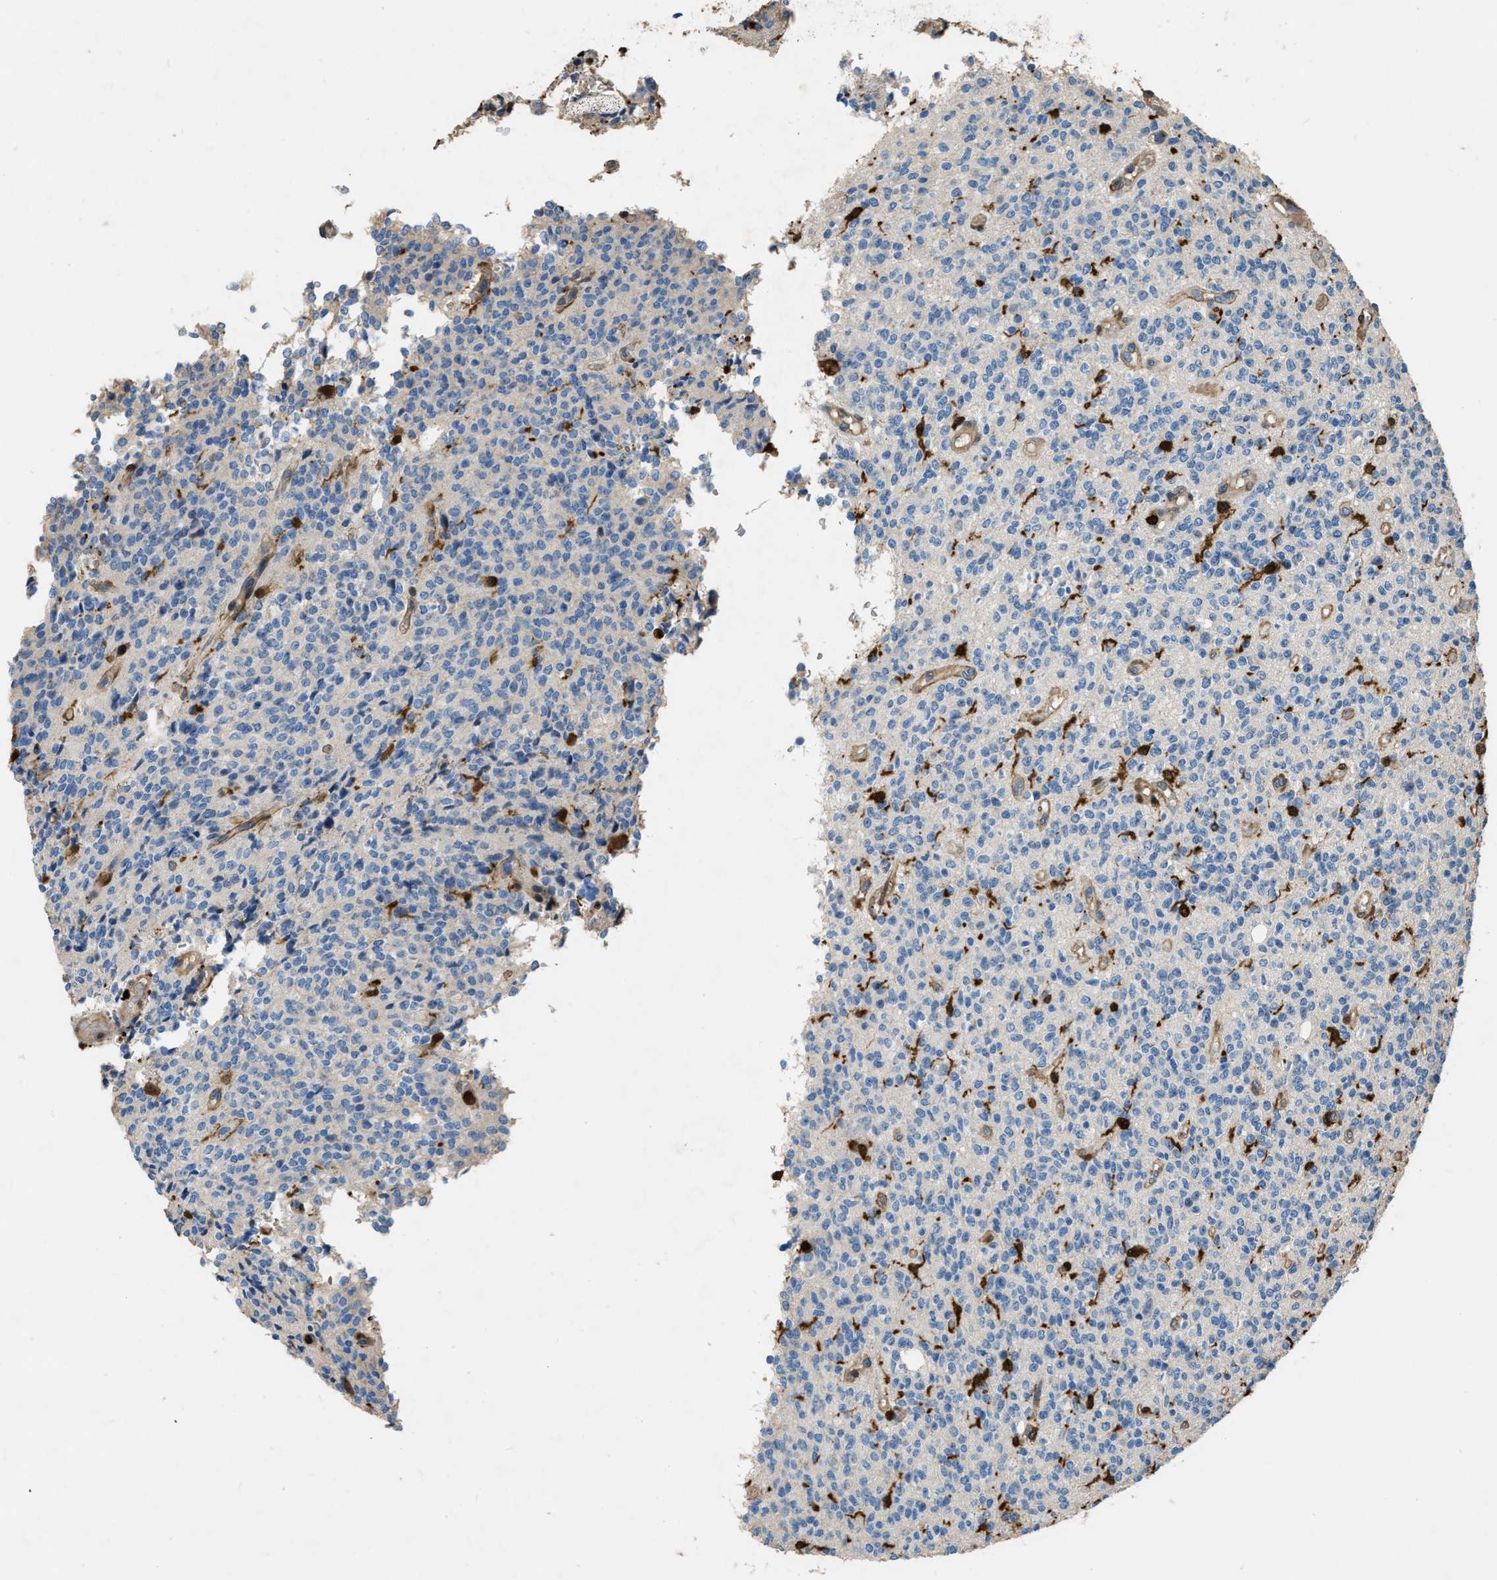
{"staining": {"intensity": "negative", "quantity": "none", "location": "none"}, "tissue": "glioma", "cell_type": "Tumor cells", "image_type": "cancer", "snomed": [{"axis": "morphology", "description": "Glioma, malignant, High grade"}, {"axis": "topography", "description": "Brain"}], "caption": "Glioma was stained to show a protein in brown. There is no significant expression in tumor cells.", "gene": "ARHGDIB", "patient": {"sex": "male", "age": 34}}